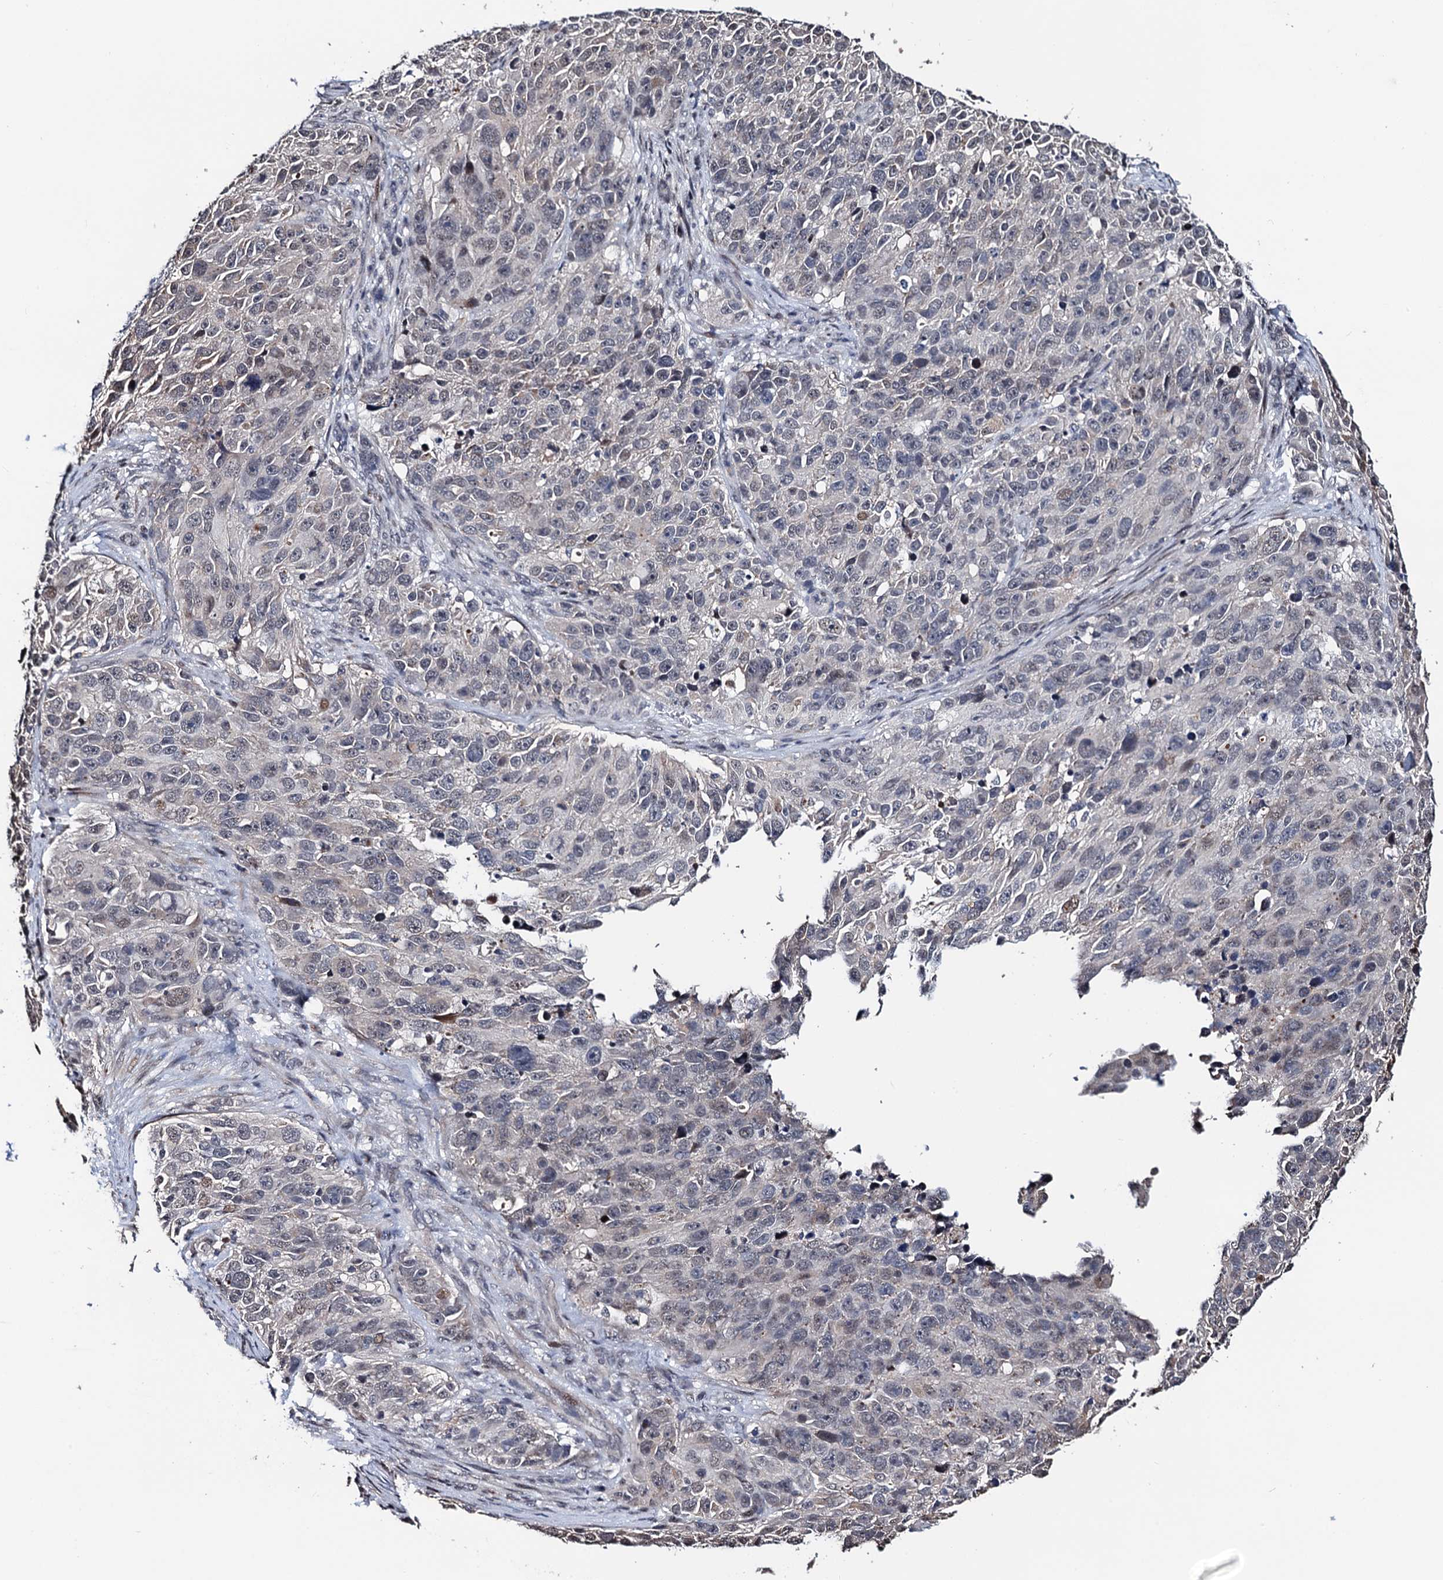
{"staining": {"intensity": "negative", "quantity": "none", "location": "none"}, "tissue": "melanoma", "cell_type": "Tumor cells", "image_type": "cancer", "snomed": [{"axis": "morphology", "description": "Malignant melanoma, NOS"}, {"axis": "topography", "description": "Skin"}], "caption": "Malignant melanoma was stained to show a protein in brown. There is no significant staining in tumor cells. The staining is performed using DAB (3,3'-diaminobenzidine) brown chromogen with nuclei counter-stained in using hematoxylin.", "gene": "FAM222A", "patient": {"sex": "male", "age": 84}}